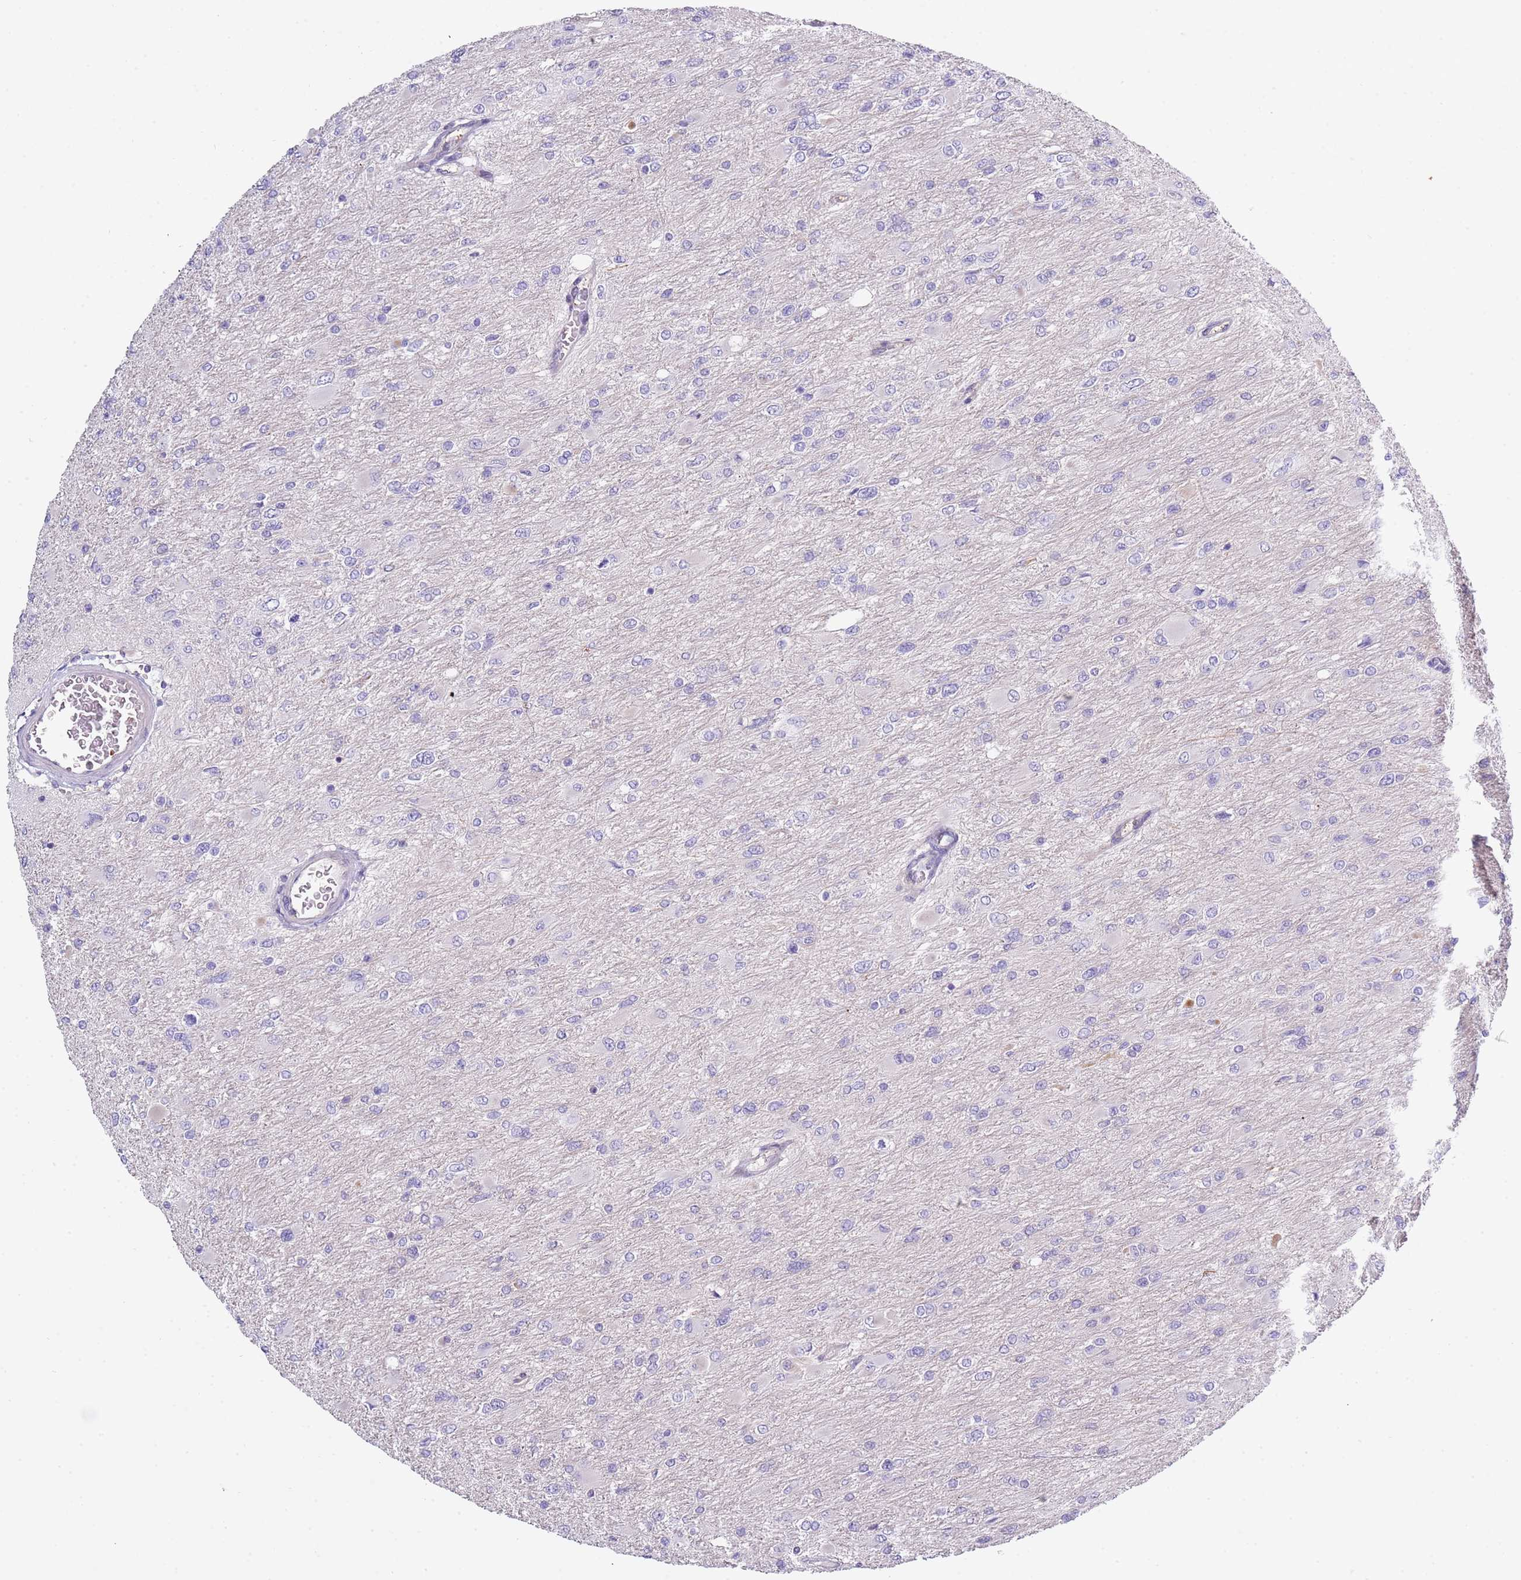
{"staining": {"intensity": "negative", "quantity": "none", "location": "none"}, "tissue": "glioma", "cell_type": "Tumor cells", "image_type": "cancer", "snomed": [{"axis": "morphology", "description": "Glioma, malignant, High grade"}, {"axis": "topography", "description": "Cerebral cortex"}], "caption": "Immunohistochemistry image of neoplastic tissue: high-grade glioma (malignant) stained with DAB exhibits no significant protein positivity in tumor cells.", "gene": "NBPF6", "patient": {"sex": "female", "age": 36}}